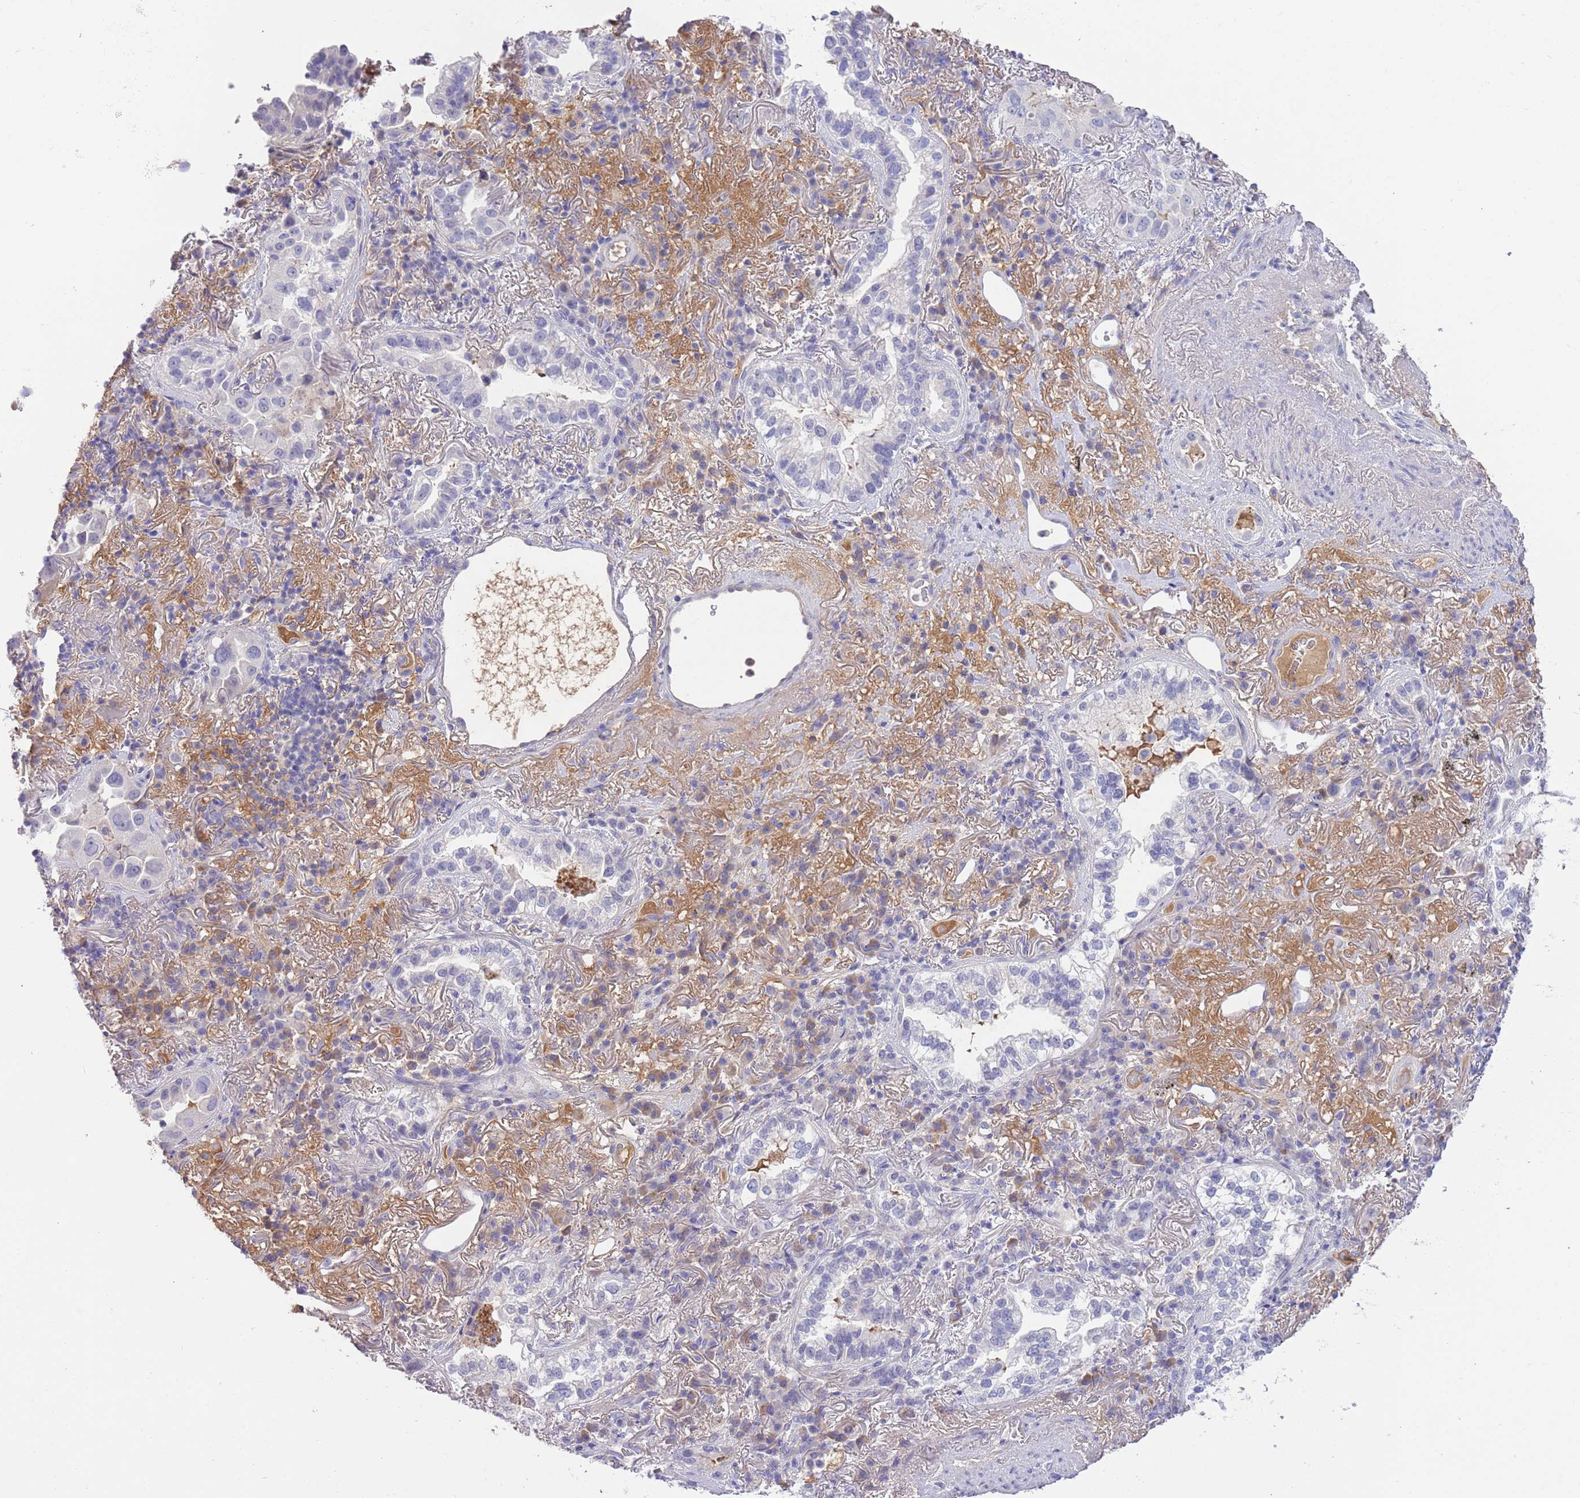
{"staining": {"intensity": "negative", "quantity": "none", "location": "none"}, "tissue": "lung cancer", "cell_type": "Tumor cells", "image_type": "cancer", "snomed": [{"axis": "morphology", "description": "Adenocarcinoma, NOS"}, {"axis": "topography", "description": "Lung"}], "caption": "Tumor cells are negative for brown protein staining in adenocarcinoma (lung).", "gene": "IGFL4", "patient": {"sex": "female", "age": 69}}